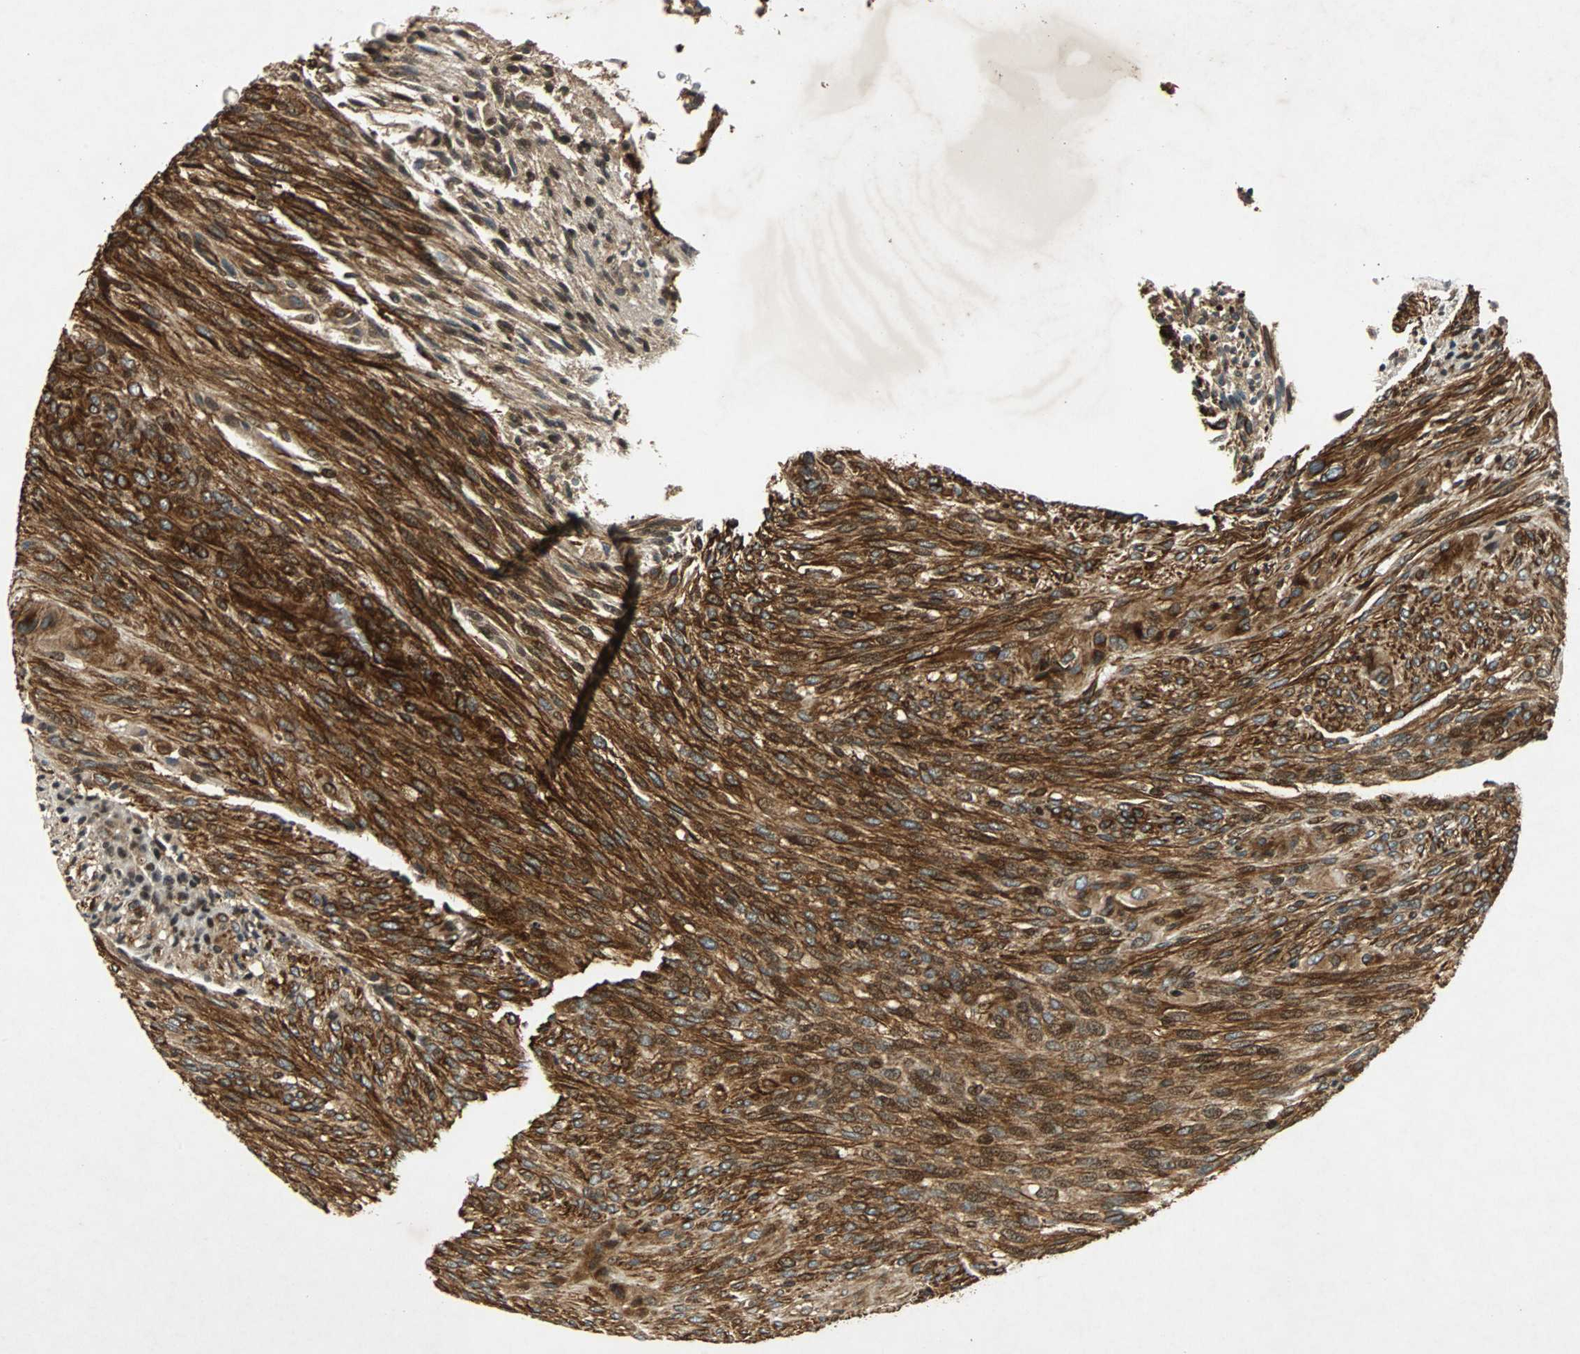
{"staining": {"intensity": "strong", "quantity": ">75%", "location": "cytoplasmic/membranous"}, "tissue": "glioma", "cell_type": "Tumor cells", "image_type": "cancer", "snomed": [{"axis": "morphology", "description": "Glioma, malignant, High grade"}, {"axis": "topography", "description": "Cerebral cortex"}], "caption": "Tumor cells display strong cytoplasmic/membranous positivity in about >75% of cells in malignant high-grade glioma. (DAB (3,3'-diaminobenzidine) = brown stain, brightfield microscopy at high magnification).", "gene": "TUBA4A", "patient": {"sex": "female", "age": 55}}